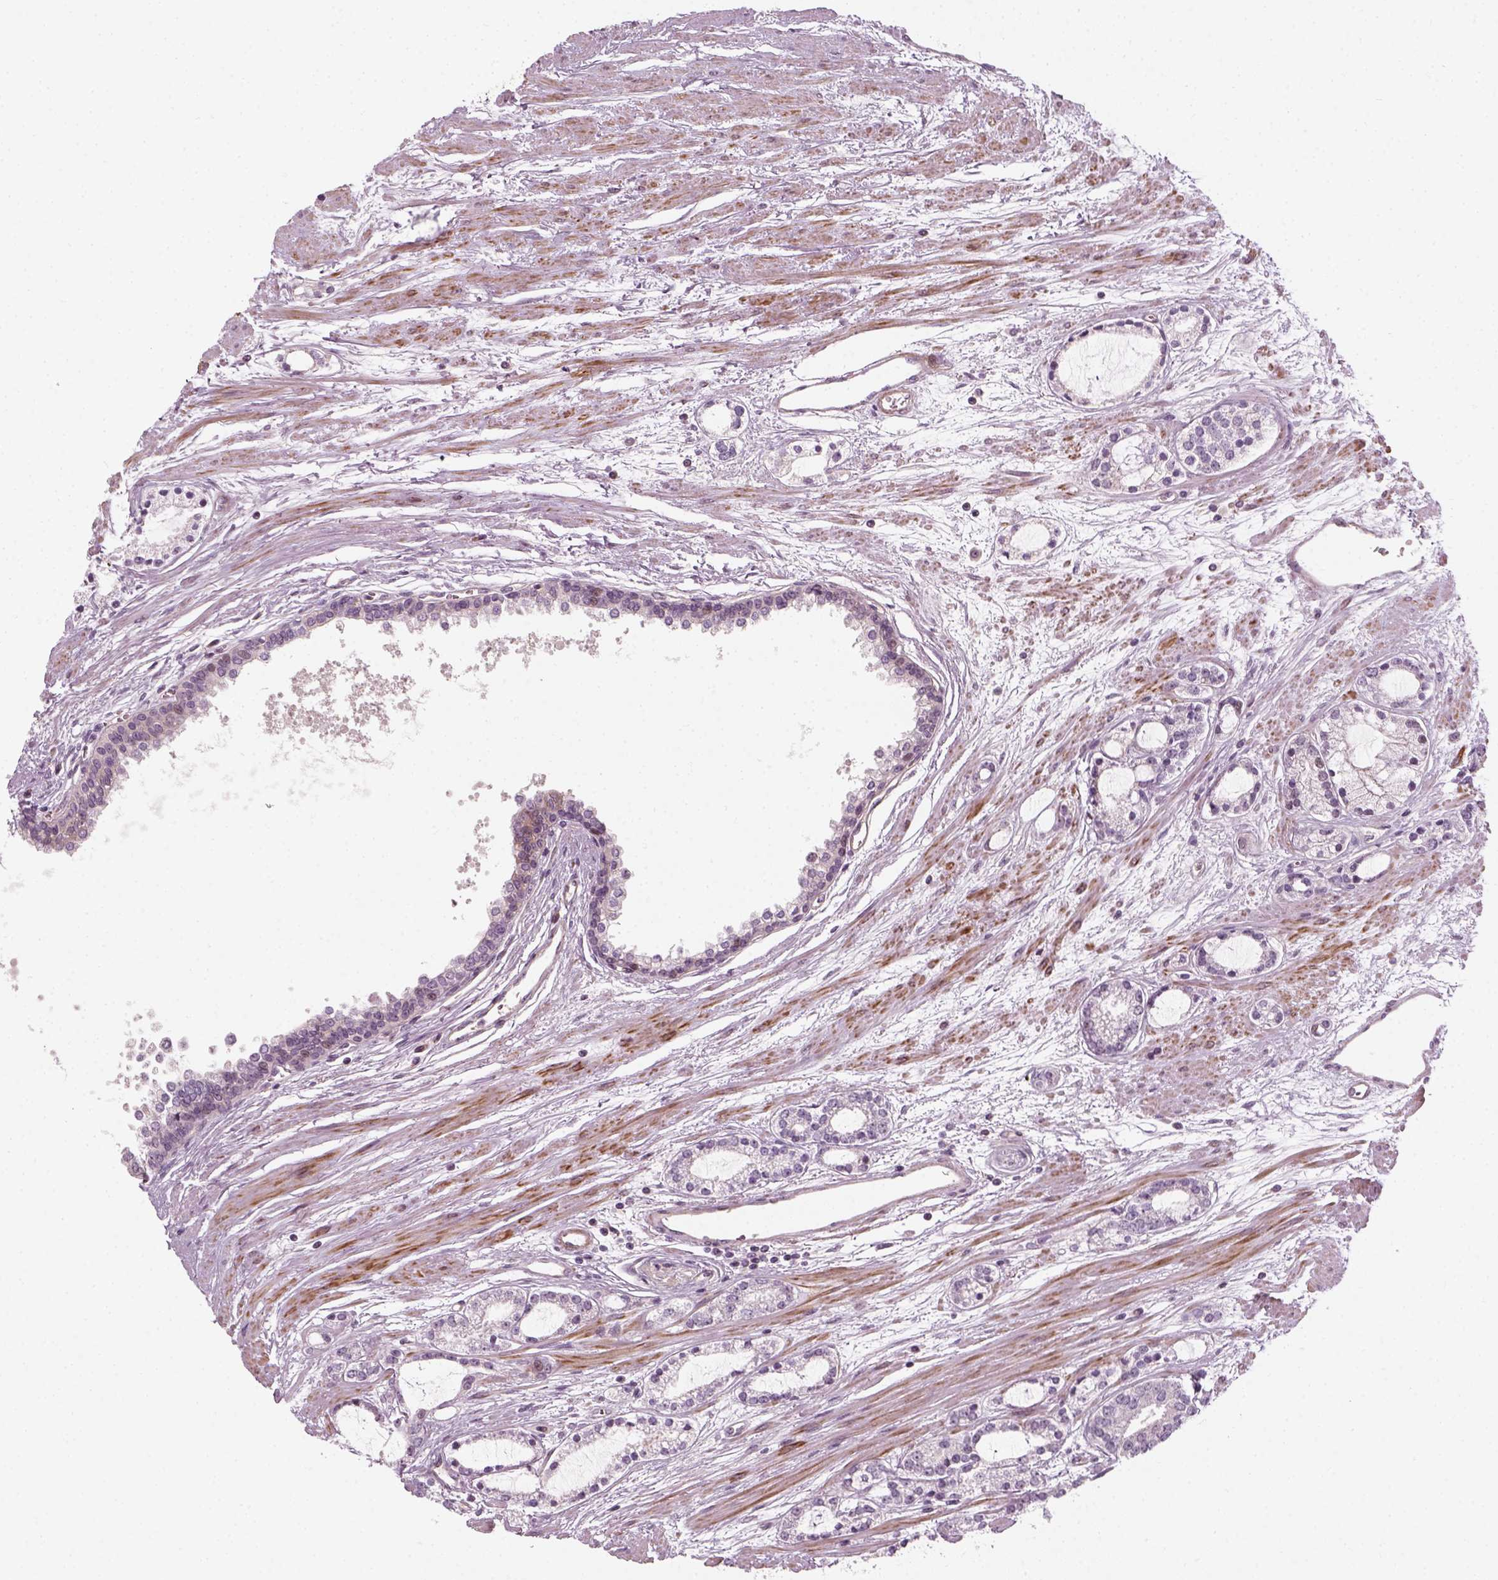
{"staining": {"intensity": "negative", "quantity": "none", "location": "none"}, "tissue": "prostate cancer", "cell_type": "Tumor cells", "image_type": "cancer", "snomed": [{"axis": "morphology", "description": "Adenocarcinoma, Medium grade"}, {"axis": "topography", "description": "Prostate"}], "caption": "Prostate cancer was stained to show a protein in brown. There is no significant staining in tumor cells.", "gene": "DNASE1L1", "patient": {"sex": "male", "age": 57}}